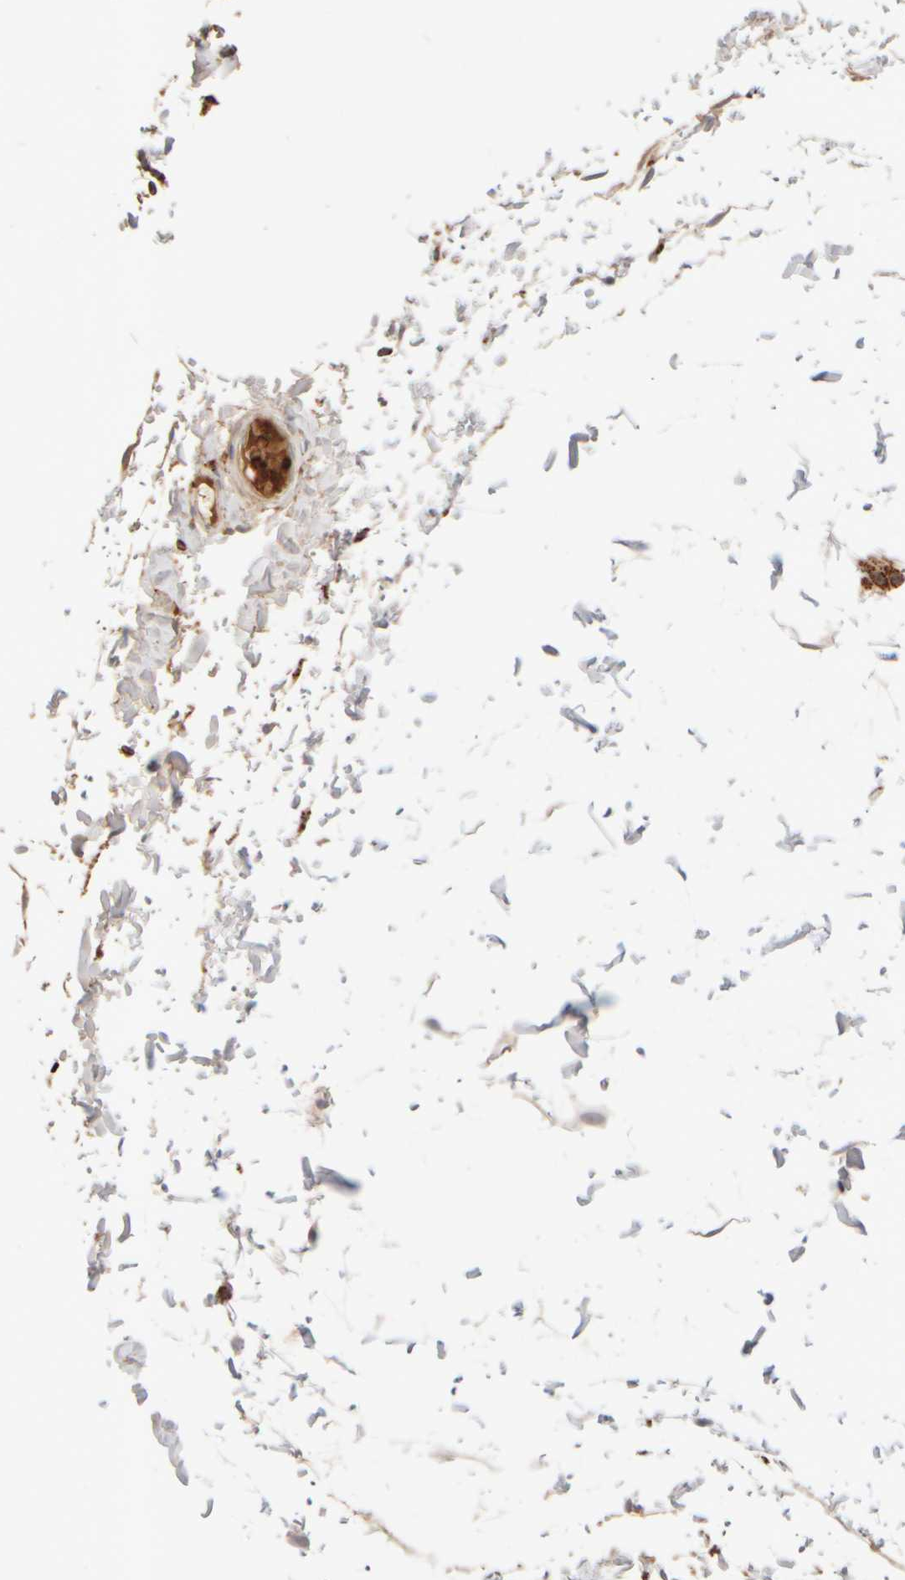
{"staining": {"intensity": "negative", "quantity": "none", "location": "none"}, "tissue": "adipose tissue", "cell_type": "Adipocytes", "image_type": "normal", "snomed": [{"axis": "morphology", "description": "Normal tissue, NOS"}, {"axis": "topography", "description": "Adipose tissue"}, {"axis": "topography", "description": "Vascular tissue"}, {"axis": "topography", "description": "Peripheral nerve tissue"}], "caption": "DAB immunohistochemical staining of normal human adipose tissue shows no significant expression in adipocytes.", "gene": "MST1", "patient": {"sex": "male", "age": 25}}